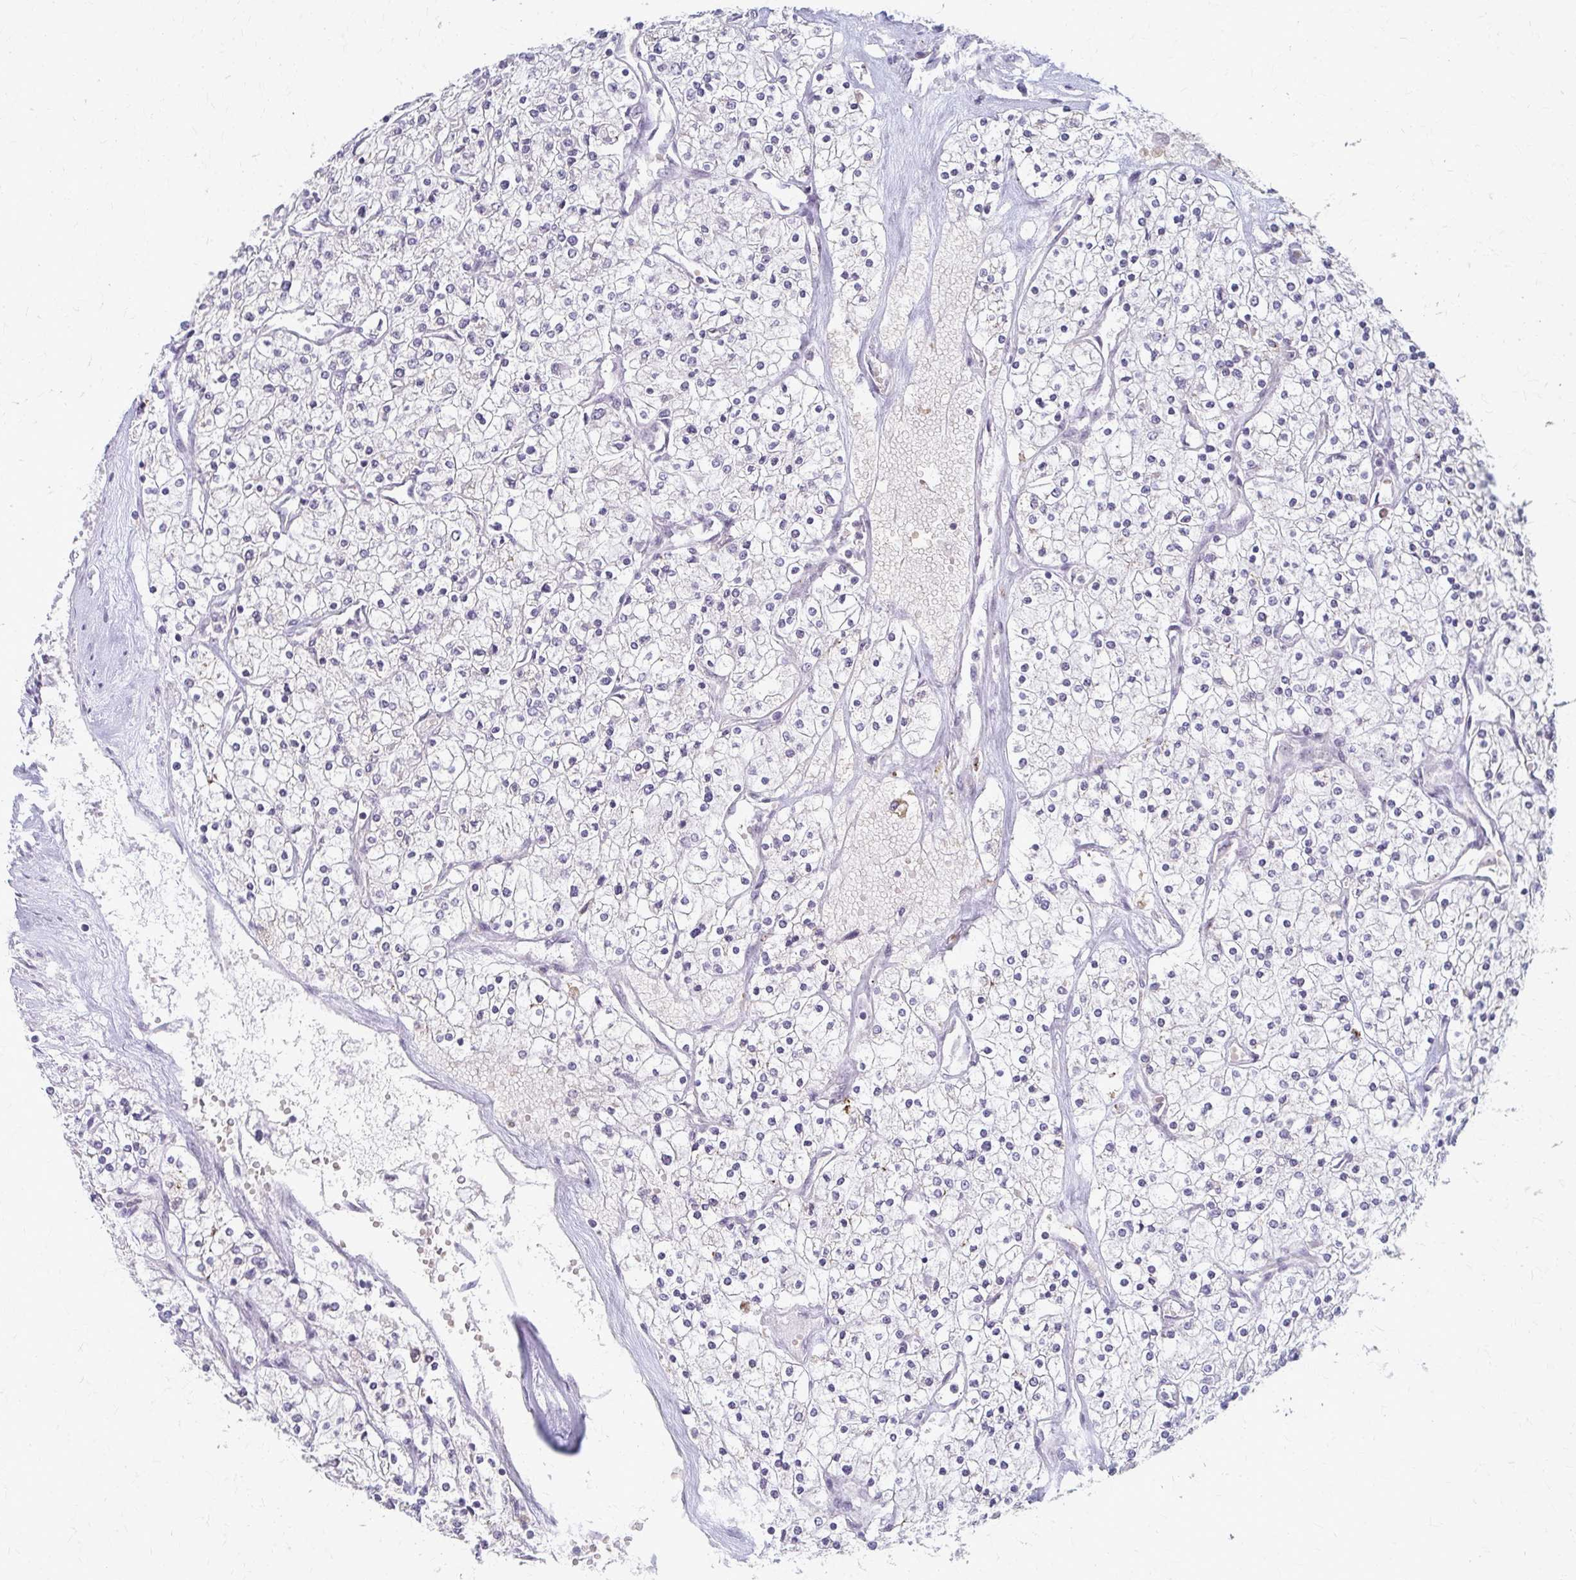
{"staining": {"intensity": "negative", "quantity": "none", "location": "none"}, "tissue": "renal cancer", "cell_type": "Tumor cells", "image_type": "cancer", "snomed": [{"axis": "morphology", "description": "Adenocarcinoma, NOS"}, {"axis": "topography", "description": "Kidney"}], "caption": "DAB (3,3'-diaminobenzidine) immunohistochemical staining of renal cancer (adenocarcinoma) displays no significant staining in tumor cells.", "gene": "NUDT16", "patient": {"sex": "male", "age": 80}}